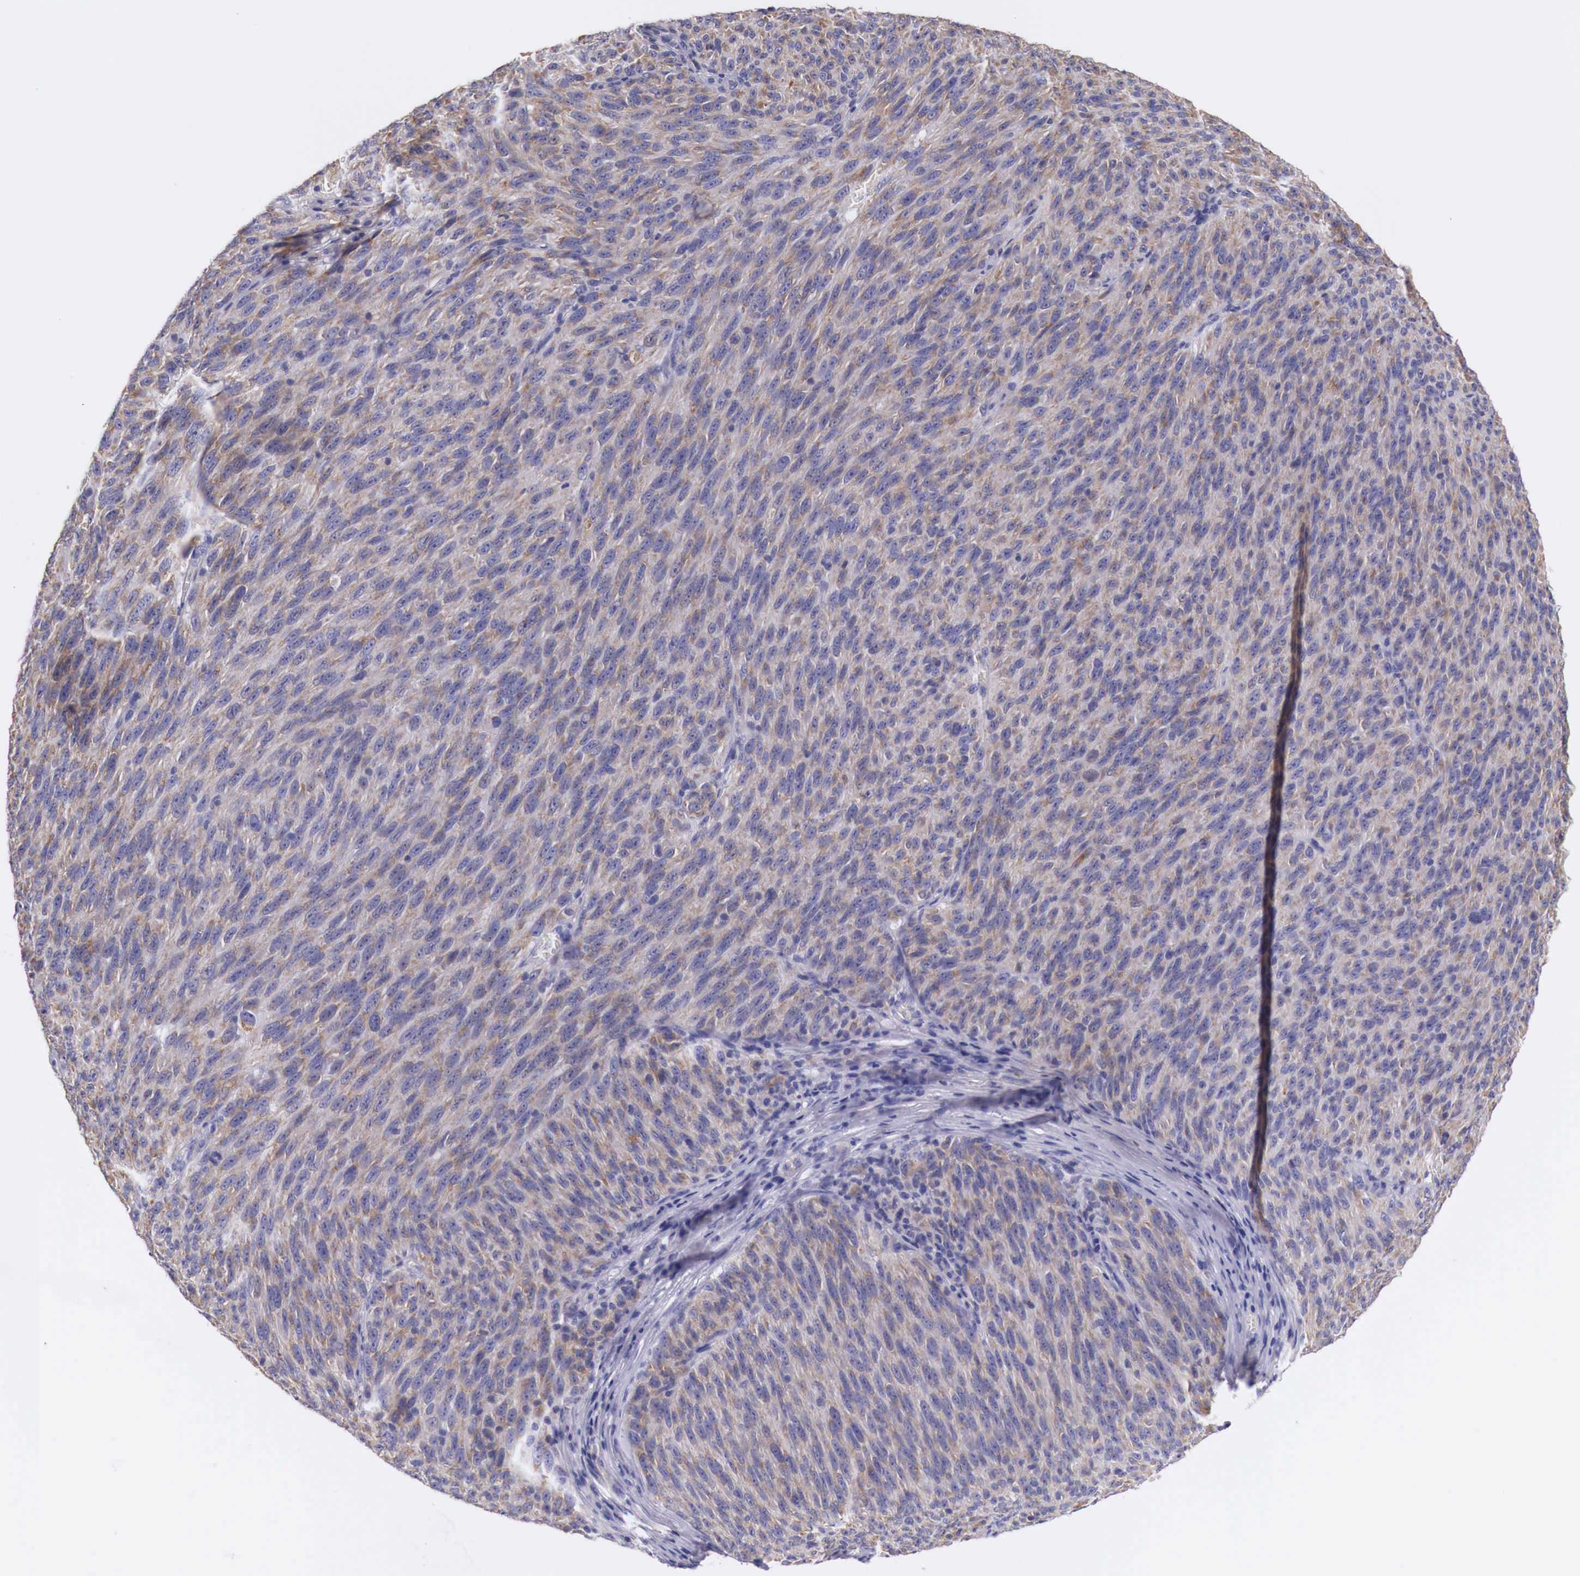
{"staining": {"intensity": "moderate", "quantity": ">75%", "location": "cytoplasmic/membranous"}, "tissue": "melanoma", "cell_type": "Tumor cells", "image_type": "cancer", "snomed": [{"axis": "morphology", "description": "Malignant melanoma, NOS"}, {"axis": "topography", "description": "Skin"}], "caption": "Melanoma was stained to show a protein in brown. There is medium levels of moderate cytoplasmic/membranous expression in approximately >75% of tumor cells. (DAB IHC with brightfield microscopy, high magnification).", "gene": "NREP", "patient": {"sex": "male", "age": 76}}